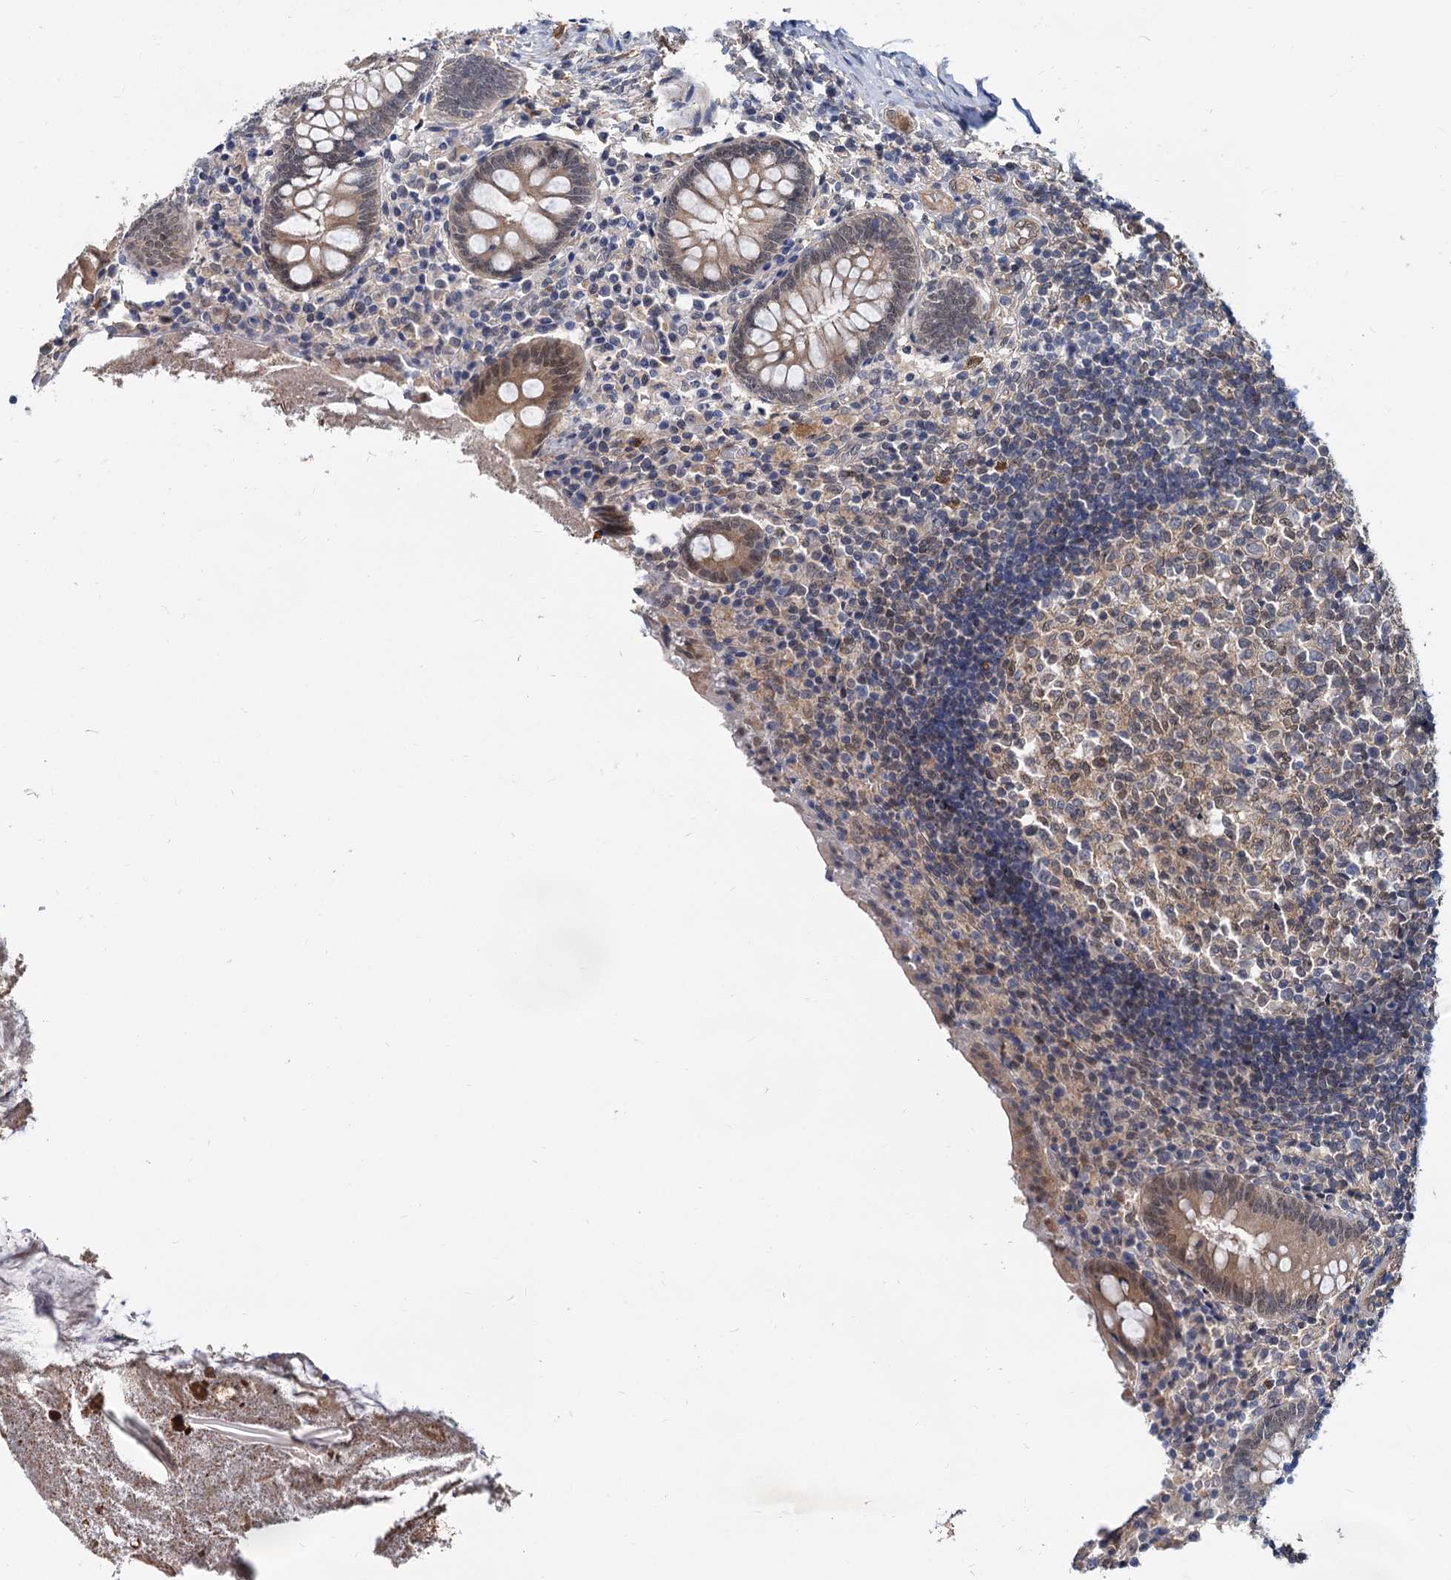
{"staining": {"intensity": "moderate", "quantity": ">75%", "location": "cytoplasmic/membranous,nuclear"}, "tissue": "appendix", "cell_type": "Glandular cells", "image_type": "normal", "snomed": [{"axis": "morphology", "description": "Normal tissue, NOS"}, {"axis": "topography", "description": "Appendix"}], "caption": "Protein staining shows moderate cytoplasmic/membranous,nuclear expression in about >75% of glandular cells in unremarkable appendix. The staining was performed using DAB to visualize the protein expression in brown, while the nuclei were stained in blue with hematoxylin (Magnification: 20x).", "gene": "SNX15", "patient": {"sex": "female", "age": 17}}